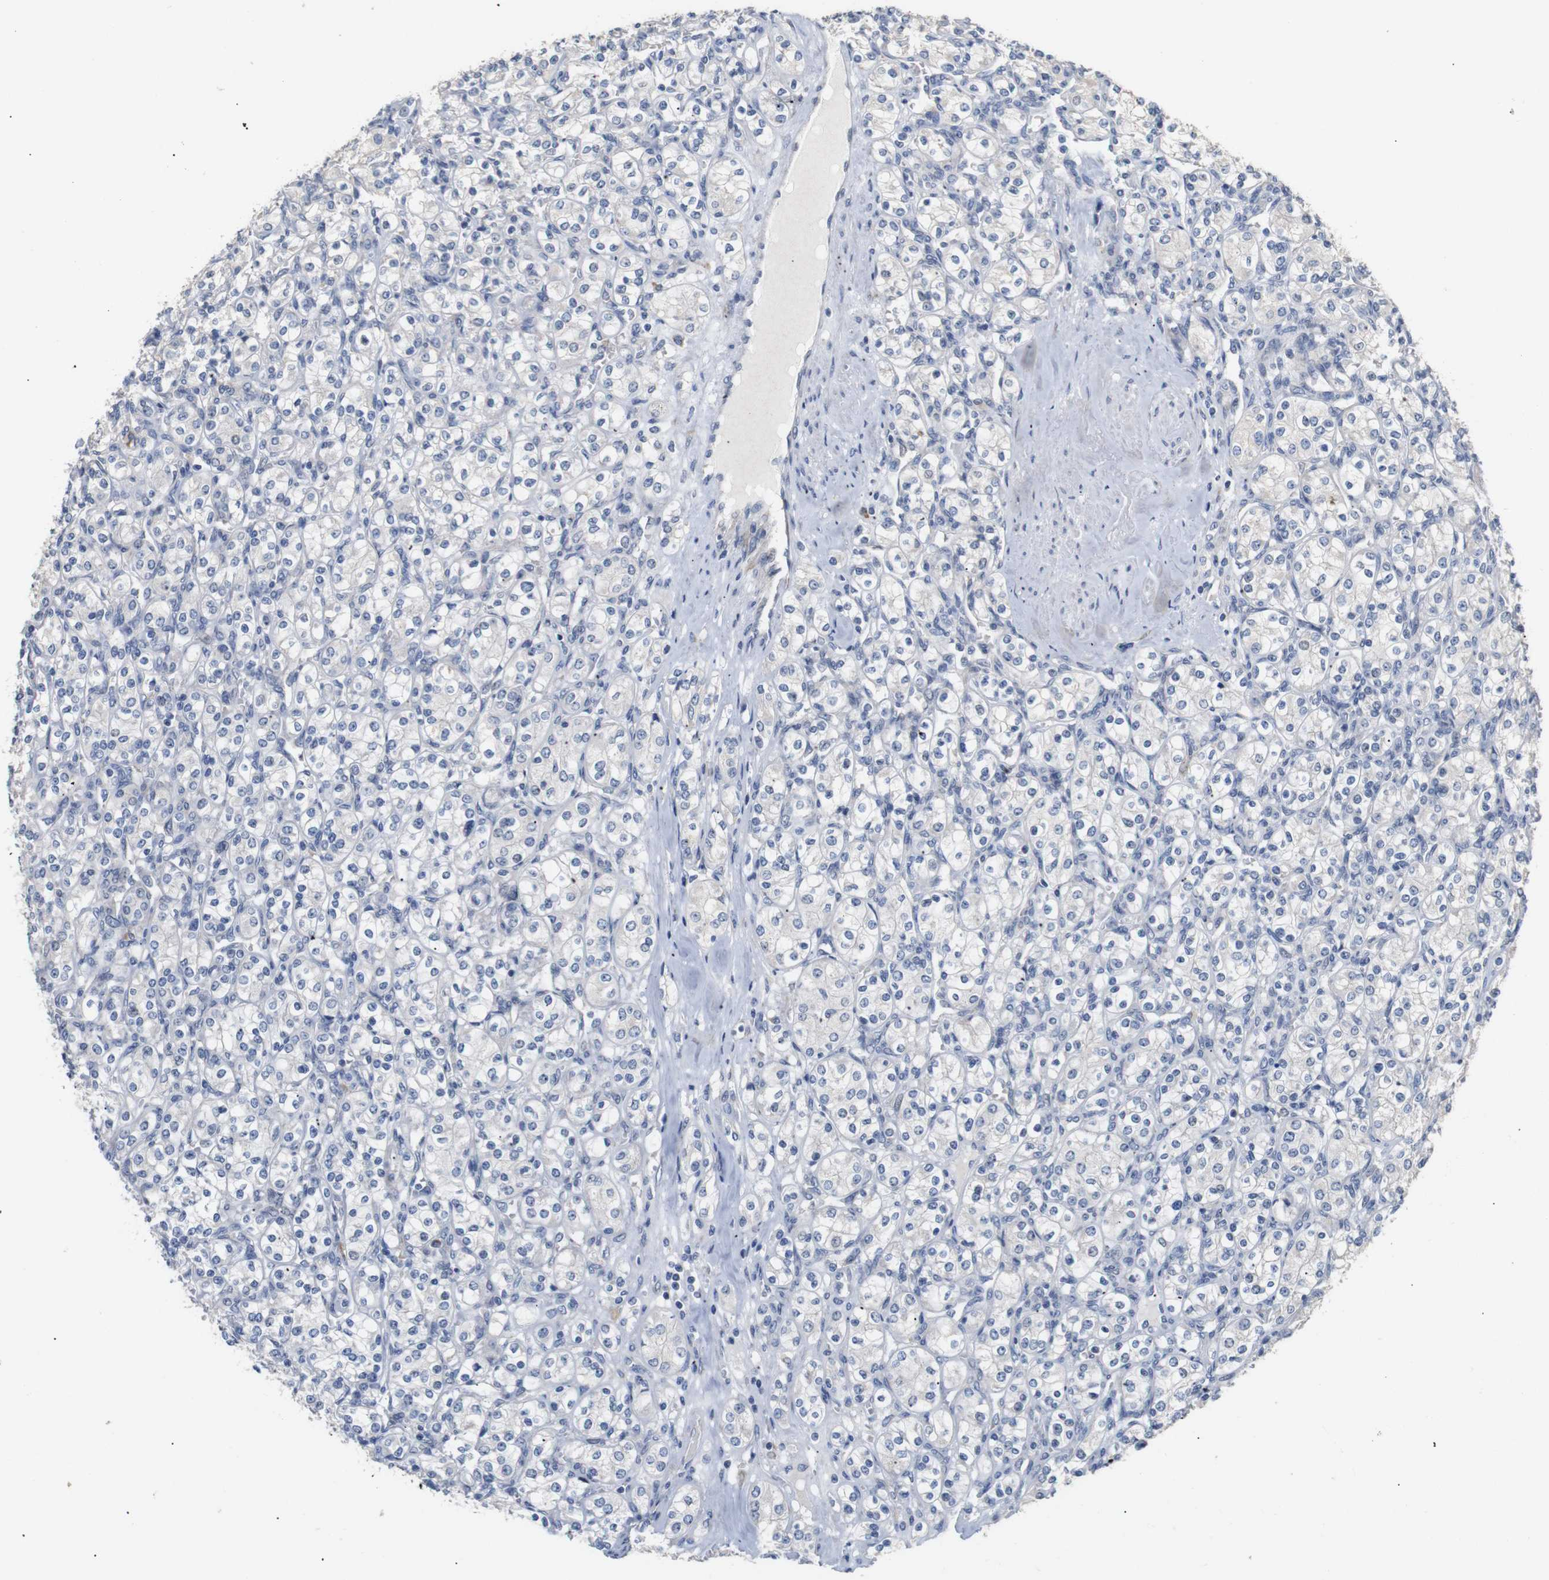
{"staining": {"intensity": "negative", "quantity": "none", "location": "none"}, "tissue": "renal cancer", "cell_type": "Tumor cells", "image_type": "cancer", "snomed": [{"axis": "morphology", "description": "Adenocarcinoma, NOS"}, {"axis": "topography", "description": "Kidney"}], "caption": "High power microscopy histopathology image of an IHC image of renal cancer, revealing no significant positivity in tumor cells. (IHC, brightfield microscopy, high magnification).", "gene": "TRIM5", "patient": {"sex": "male", "age": 77}}